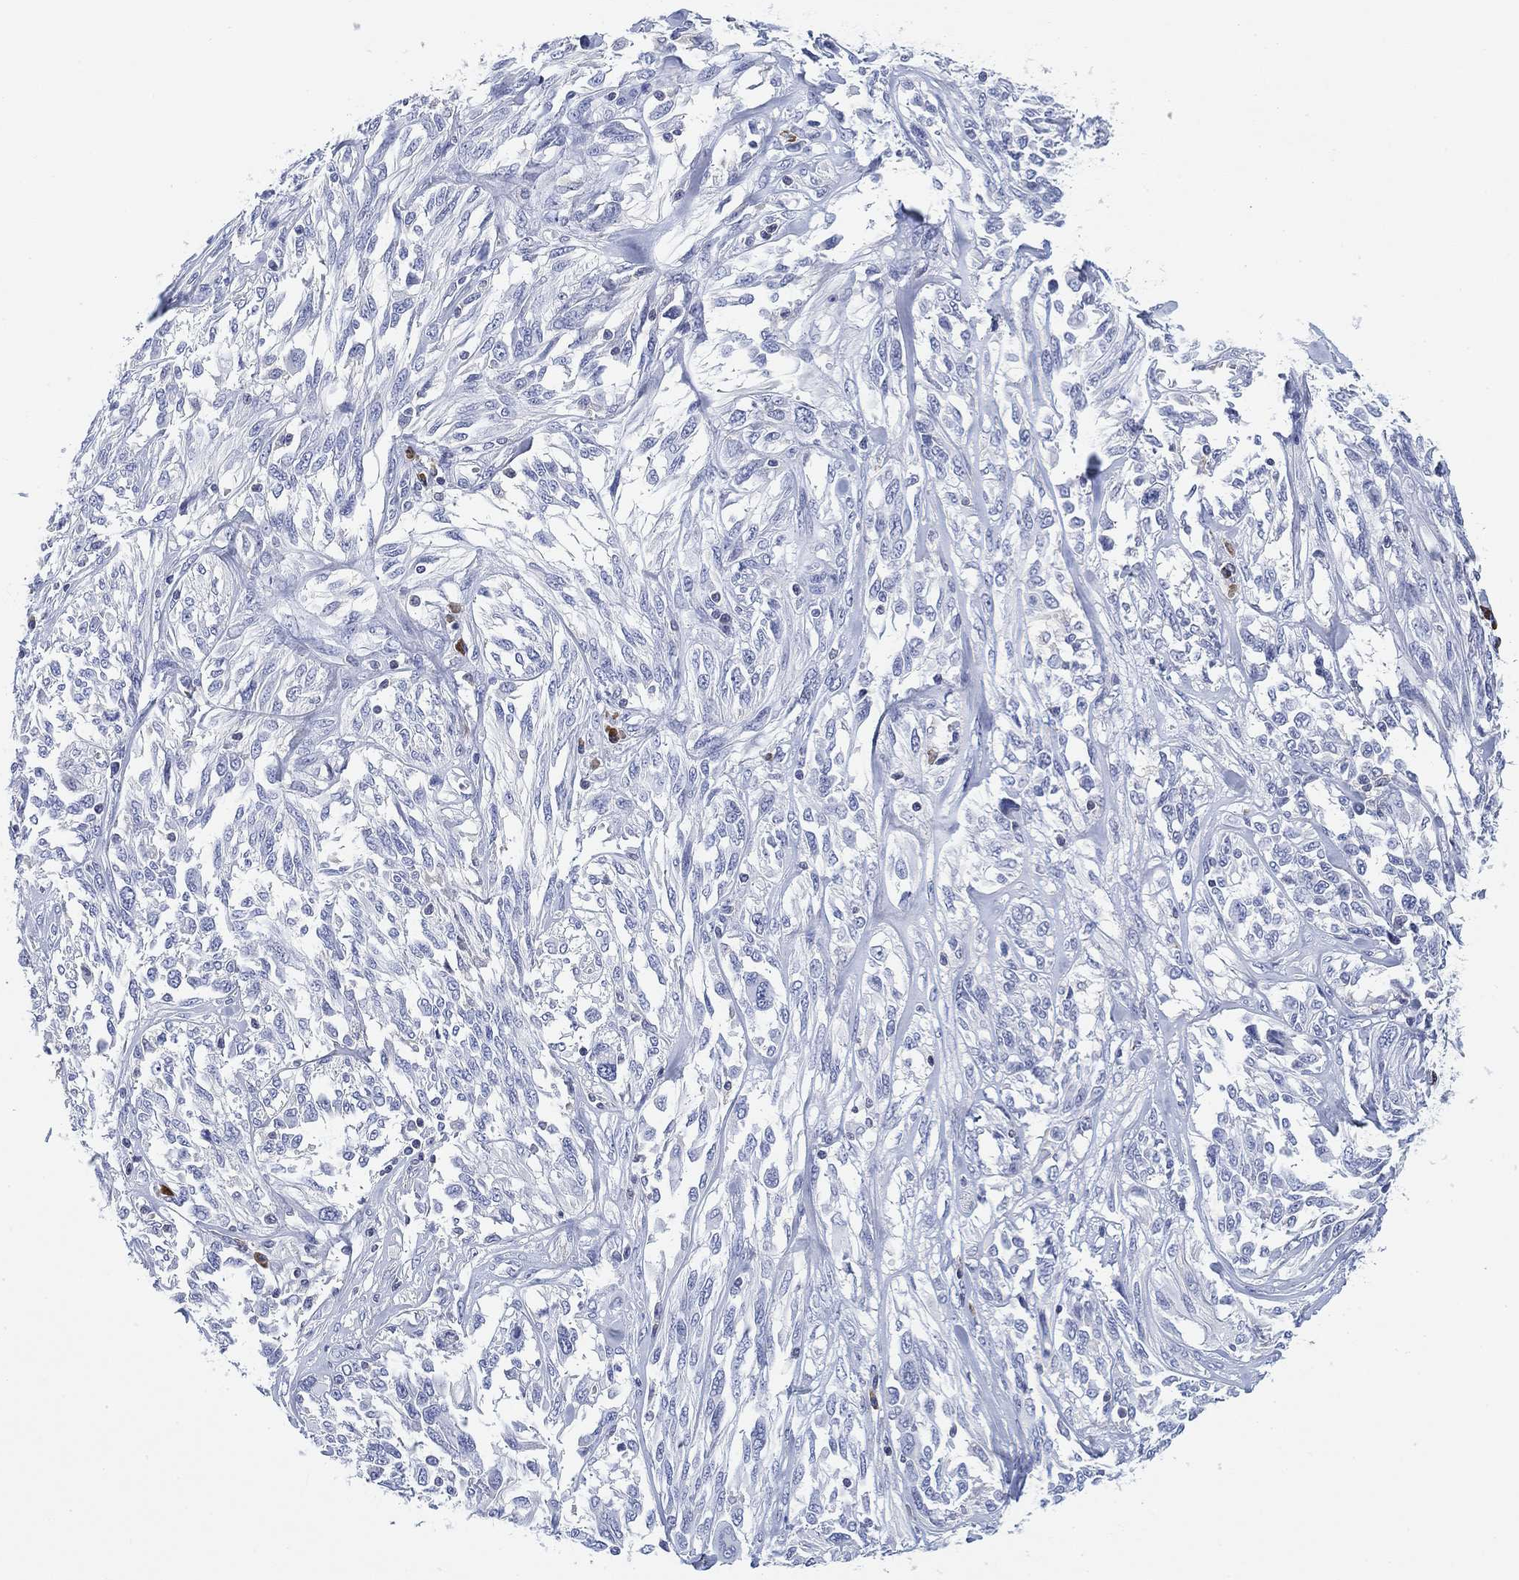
{"staining": {"intensity": "negative", "quantity": "none", "location": "none"}, "tissue": "melanoma", "cell_type": "Tumor cells", "image_type": "cancer", "snomed": [{"axis": "morphology", "description": "Malignant melanoma, NOS"}, {"axis": "topography", "description": "Skin"}], "caption": "An image of human malignant melanoma is negative for staining in tumor cells. The staining is performed using DAB brown chromogen with nuclei counter-stained in using hematoxylin.", "gene": "FYB1", "patient": {"sex": "female", "age": 91}}